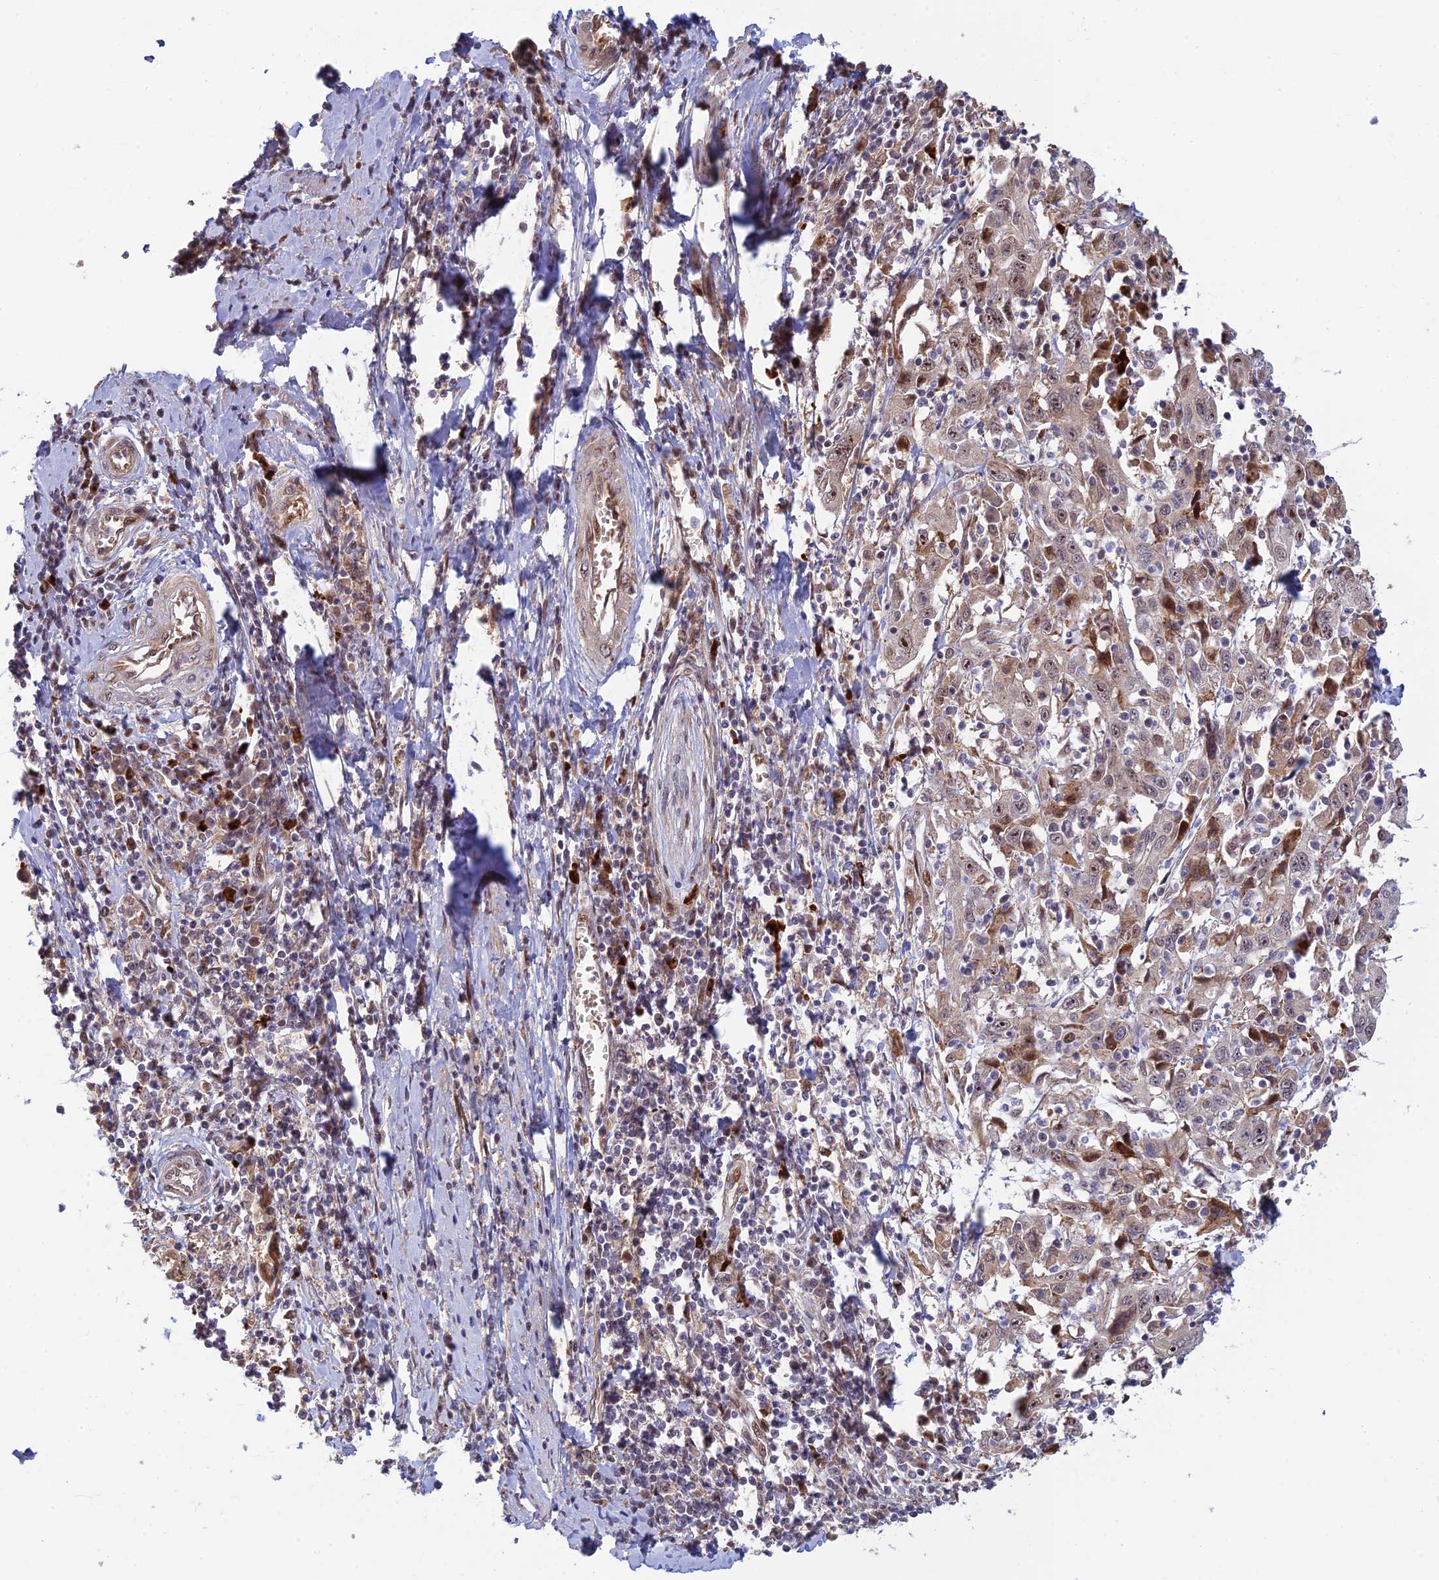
{"staining": {"intensity": "moderate", "quantity": "<25%", "location": "cytoplasmic/membranous,nuclear"}, "tissue": "cervical cancer", "cell_type": "Tumor cells", "image_type": "cancer", "snomed": [{"axis": "morphology", "description": "Squamous cell carcinoma, NOS"}, {"axis": "topography", "description": "Cervix"}], "caption": "The histopathology image demonstrates immunohistochemical staining of cervical squamous cell carcinoma. There is moderate cytoplasmic/membranous and nuclear expression is appreciated in about <25% of tumor cells. The protein of interest is shown in brown color, while the nuclei are stained blue.", "gene": "UFSP2", "patient": {"sex": "female", "age": 46}}